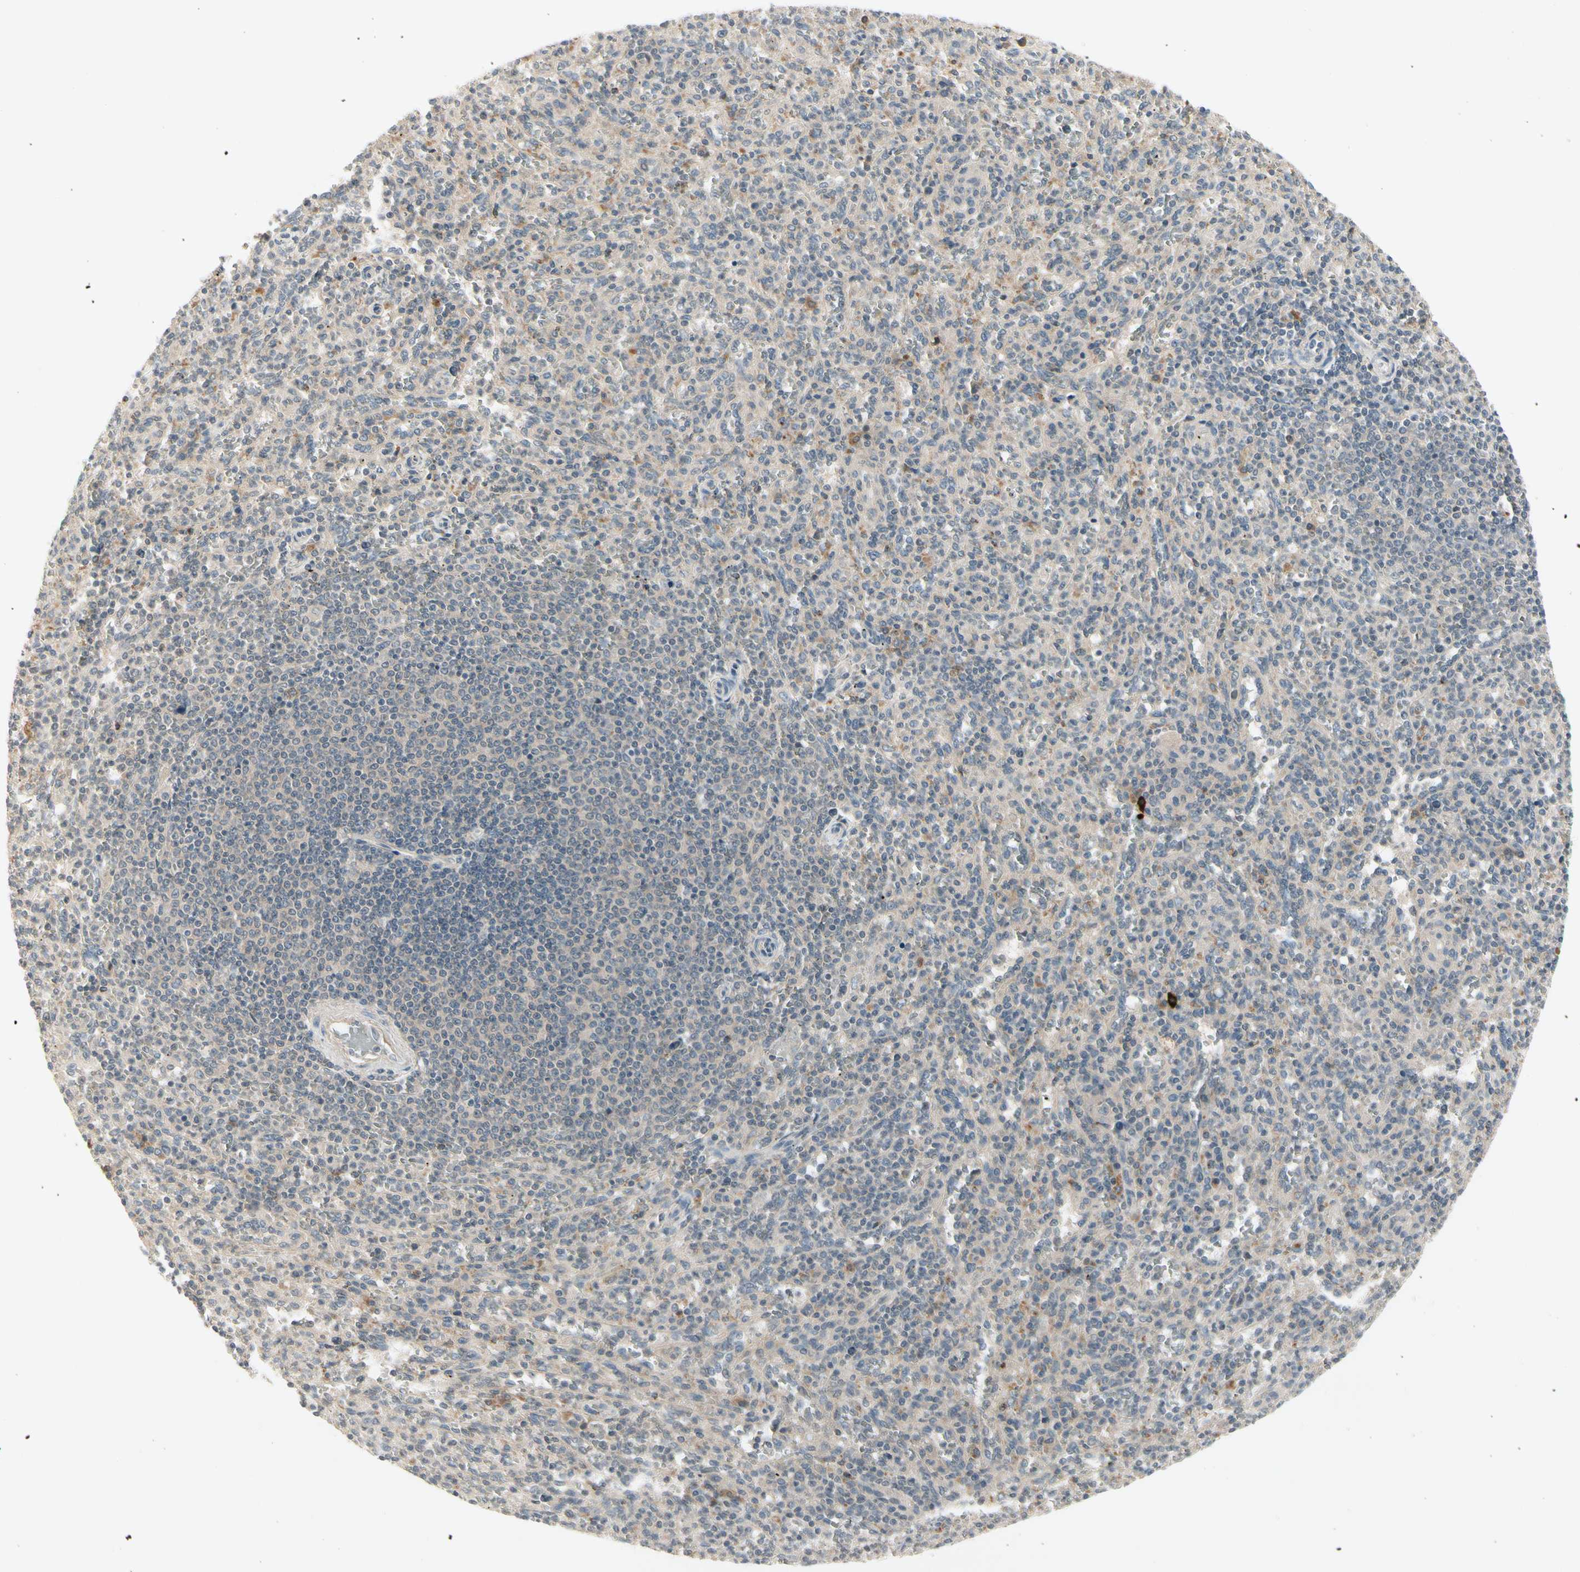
{"staining": {"intensity": "weak", "quantity": "<25%", "location": "cytoplasmic/membranous"}, "tissue": "spleen", "cell_type": "Cells in red pulp", "image_type": "normal", "snomed": [{"axis": "morphology", "description": "Normal tissue, NOS"}, {"axis": "topography", "description": "Spleen"}], "caption": "Immunohistochemical staining of benign human spleen shows no significant expression in cells in red pulp.", "gene": "CCL4", "patient": {"sex": "male", "age": 36}}